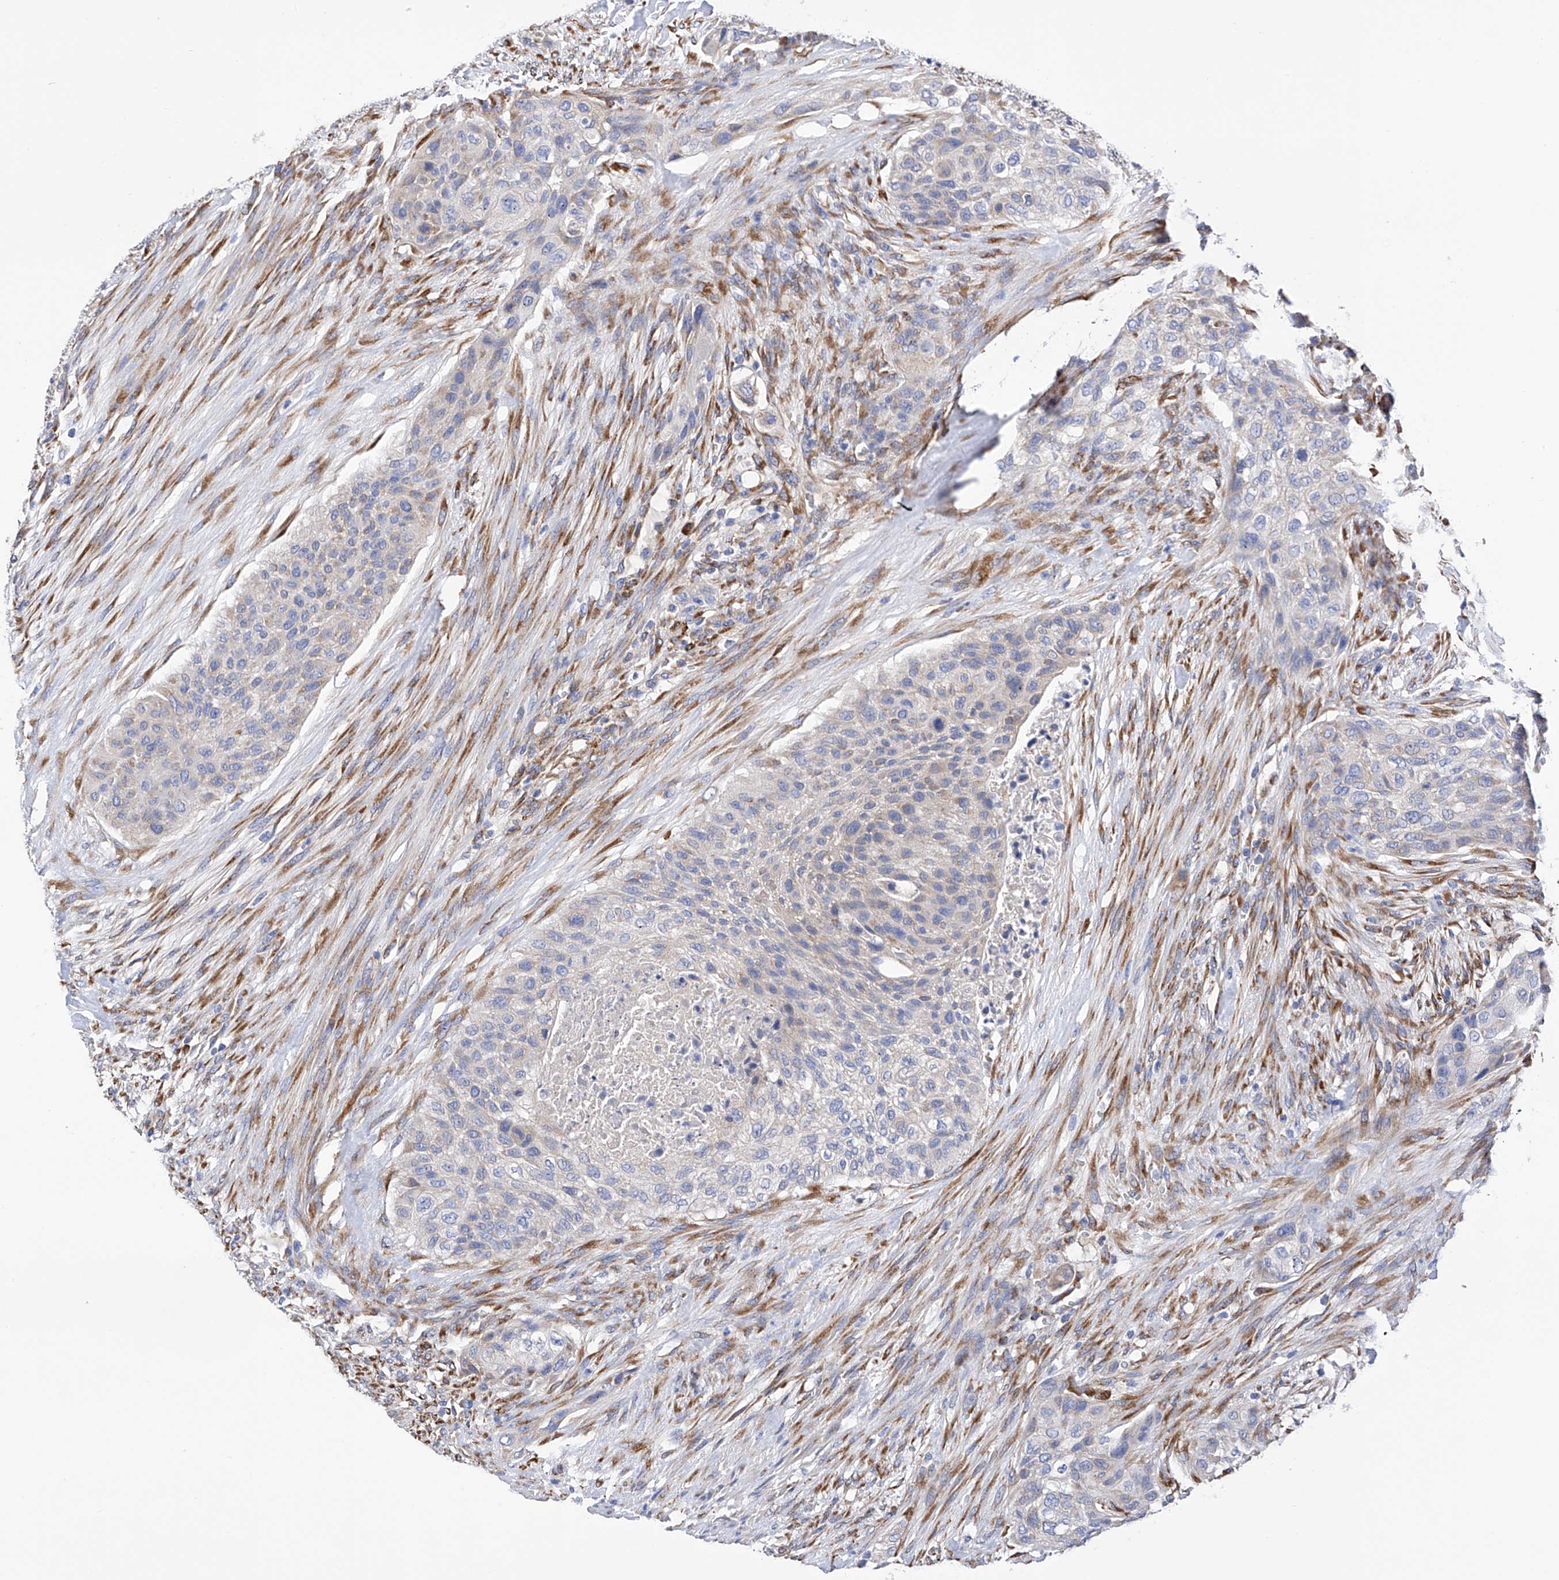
{"staining": {"intensity": "negative", "quantity": "none", "location": "none"}, "tissue": "urothelial cancer", "cell_type": "Tumor cells", "image_type": "cancer", "snomed": [{"axis": "morphology", "description": "Urothelial carcinoma, High grade"}, {"axis": "topography", "description": "Urinary bladder"}], "caption": "The histopathology image exhibits no significant positivity in tumor cells of urothelial cancer. (Stains: DAB (3,3'-diaminobenzidine) immunohistochemistry with hematoxylin counter stain, Microscopy: brightfield microscopy at high magnification).", "gene": "PDIA5", "patient": {"sex": "male", "age": 35}}